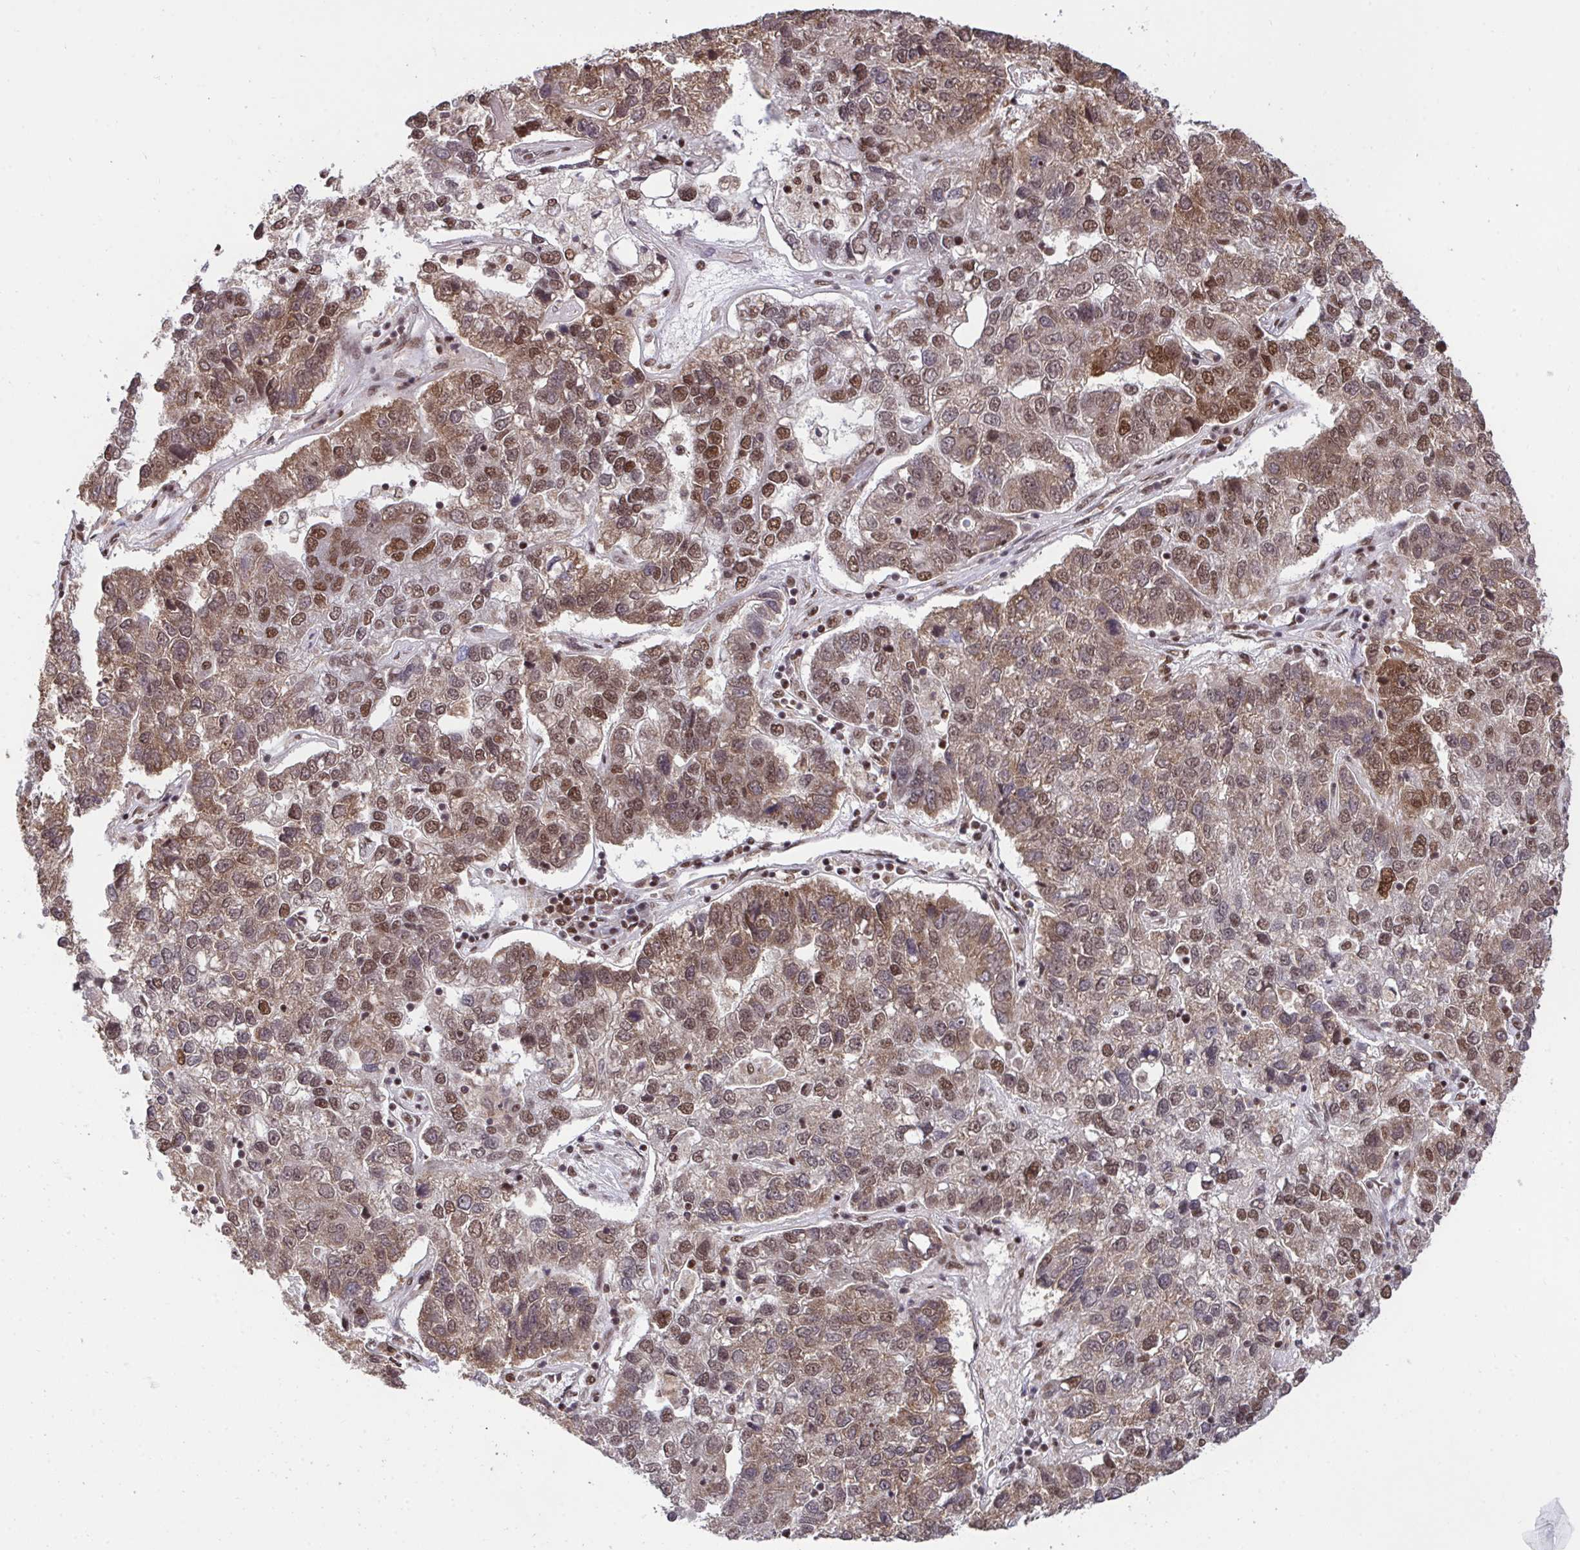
{"staining": {"intensity": "moderate", "quantity": ">75%", "location": "cytoplasmic/membranous,nuclear"}, "tissue": "pancreatic cancer", "cell_type": "Tumor cells", "image_type": "cancer", "snomed": [{"axis": "morphology", "description": "Adenocarcinoma, NOS"}, {"axis": "topography", "description": "Pancreas"}], "caption": "This image displays IHC staining of human pancreatic cancer, with medium moderate cytoplasmic/membranous and nuclear staining in about >75% of tumor cells.", "gene": "HNRNPL", "patient": {"sex": "female", "age": 61}}